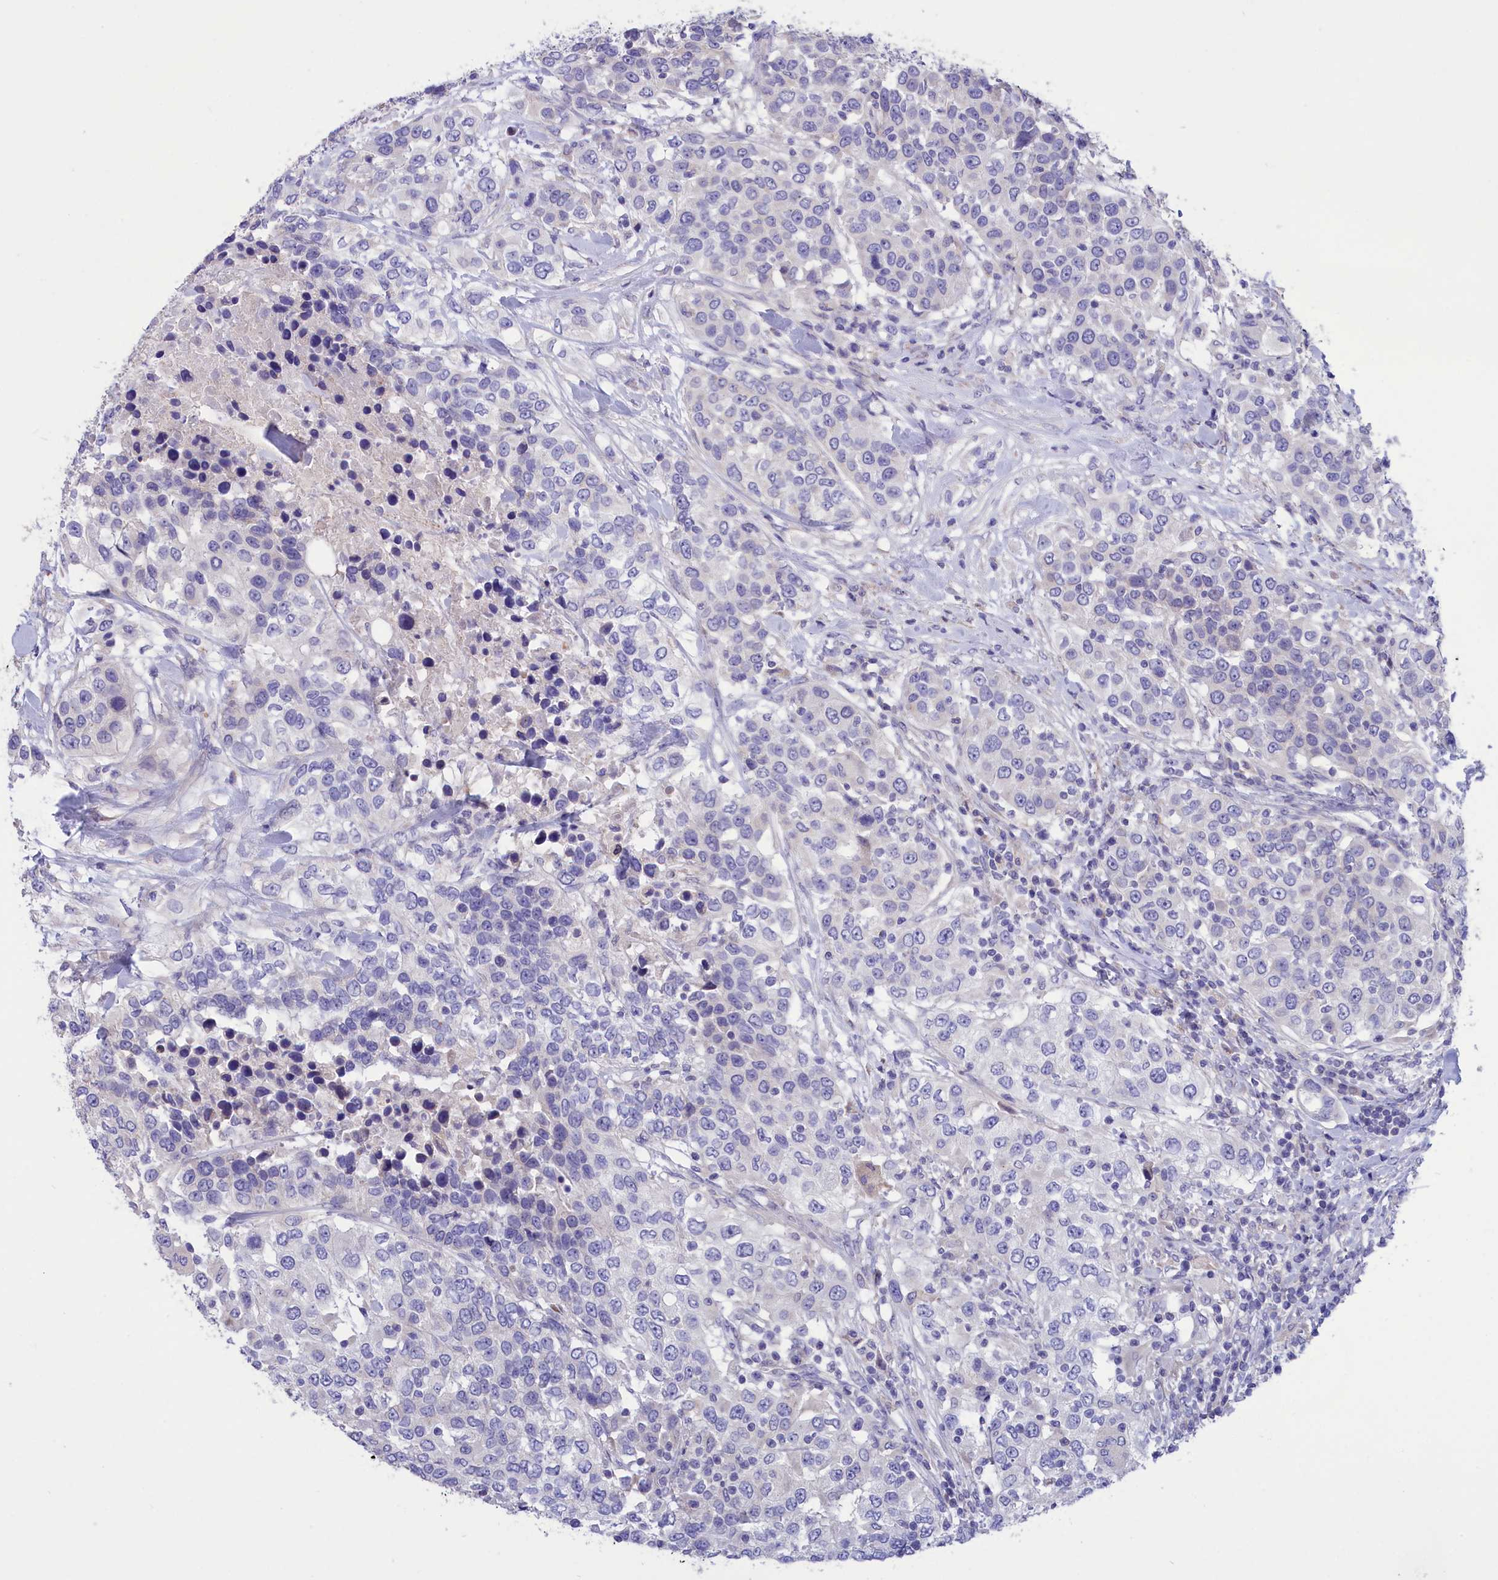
{"staining": {"intensity": "negative", "quantity": "none", "location": "none"}, "tissue": "urothelial cancer", "cell_type": "Tumor cells", "image_type": "cancer", "snomed": [{"axis": "morphology", "description": "Urothelial carcinoma, High grade"}, {"axis": "topography", "description": "Urinary bladder"}], "caption": "Urothelial cancer was stained to show a protein in brown. There is no significant positivity in tumor cells.", "gene": "CYP2U1", "patient": {"sex": "female", "age": 80}}